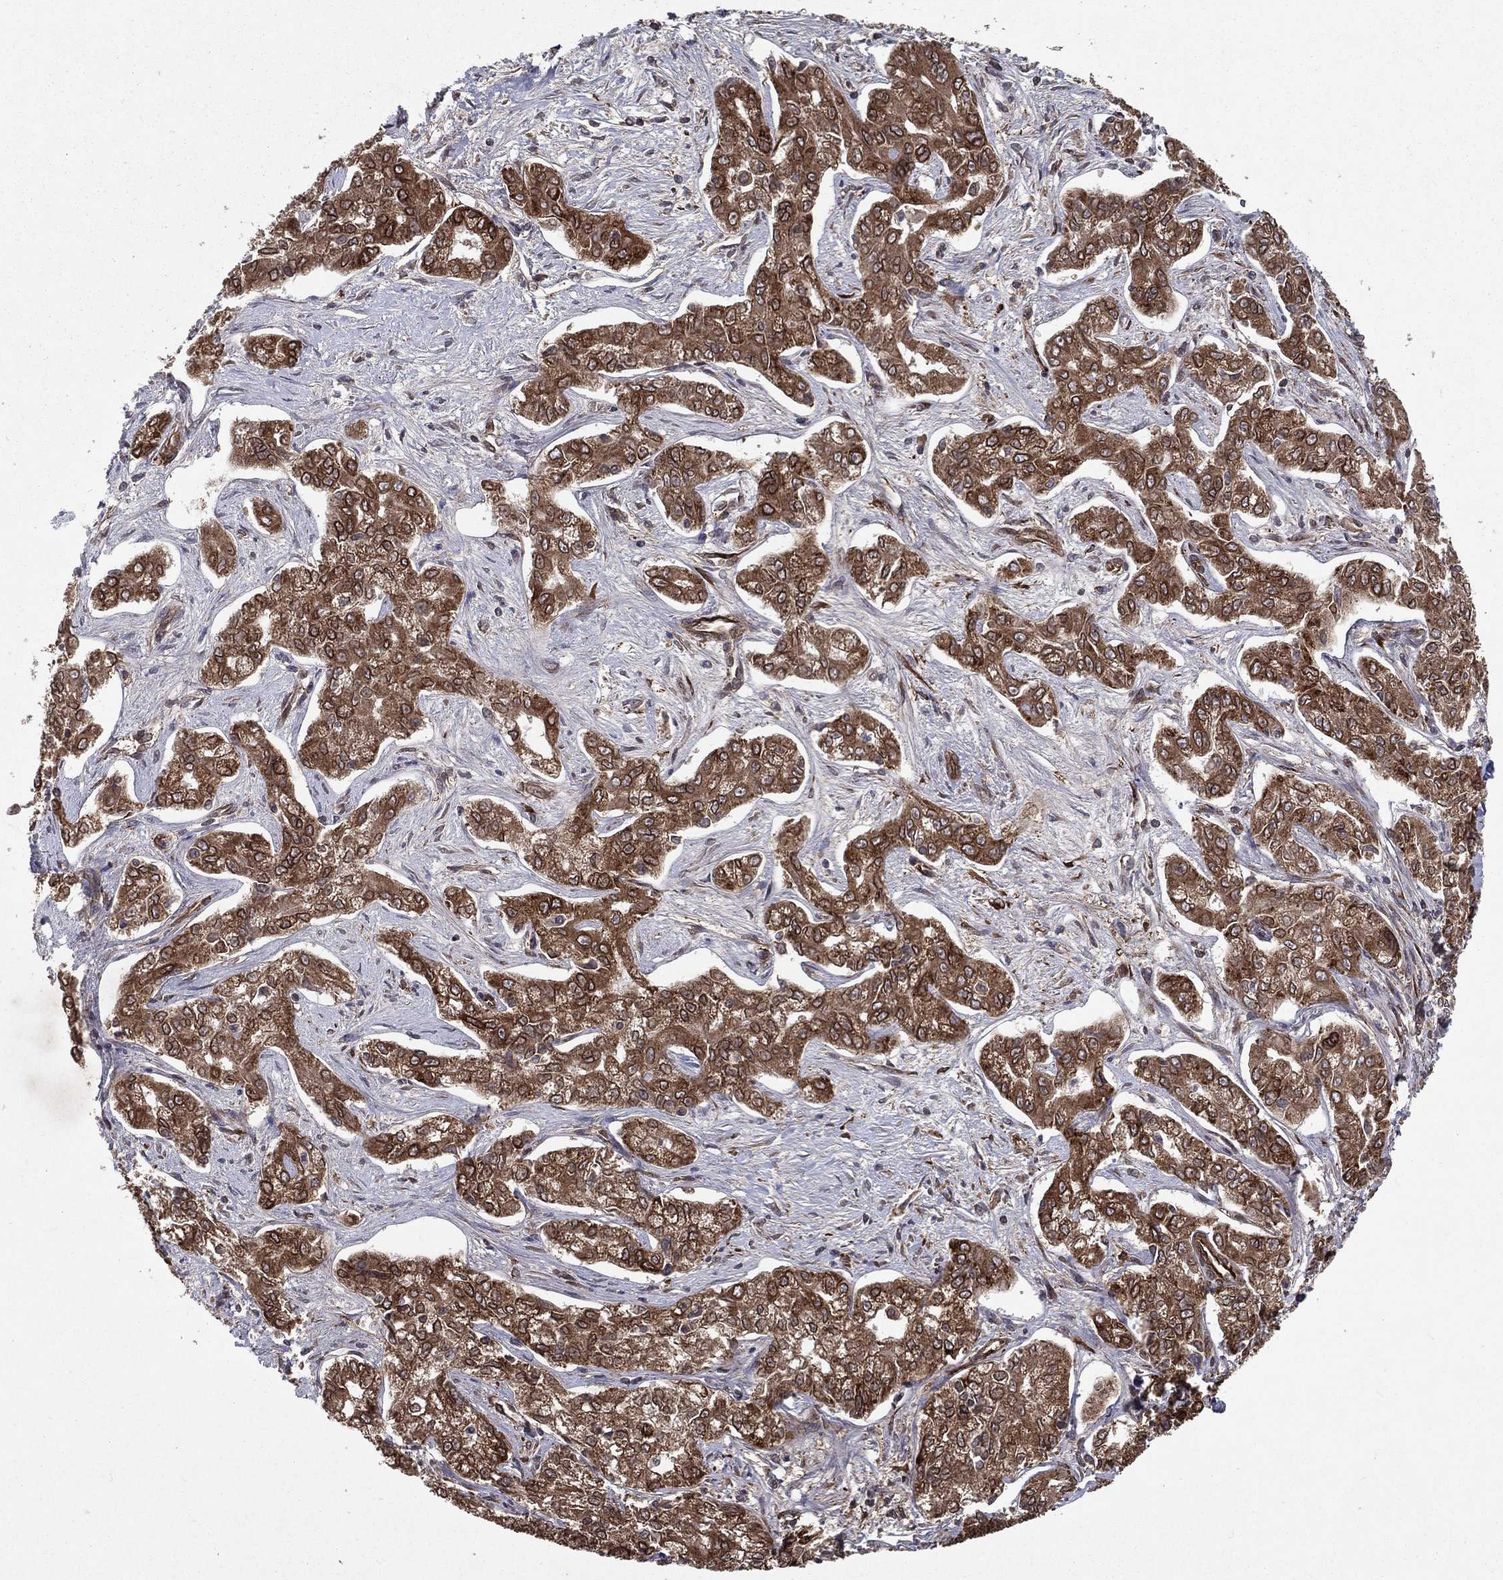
{"staining": {"intensity": "moderate", "quantity": ">75%", "location": "cytoplasmic/membranous,nuclear"}, "tissue": "liver cancer", "cell_type": "Tumor cells", "image_type": "cancer", "snomed": [{"axis": "morphology", "description": "Cholangiocarcinoma"}, {"axis": "topography", "description": "Liver"}], "caption": "A brown stain shows moderate cytoplasmic/membranous and nuclear expression of a protein in human liver cholangiocarcinoma tumor cells.", "gene": "CERS2", "patient": {"sex": "female", "age": 47}}